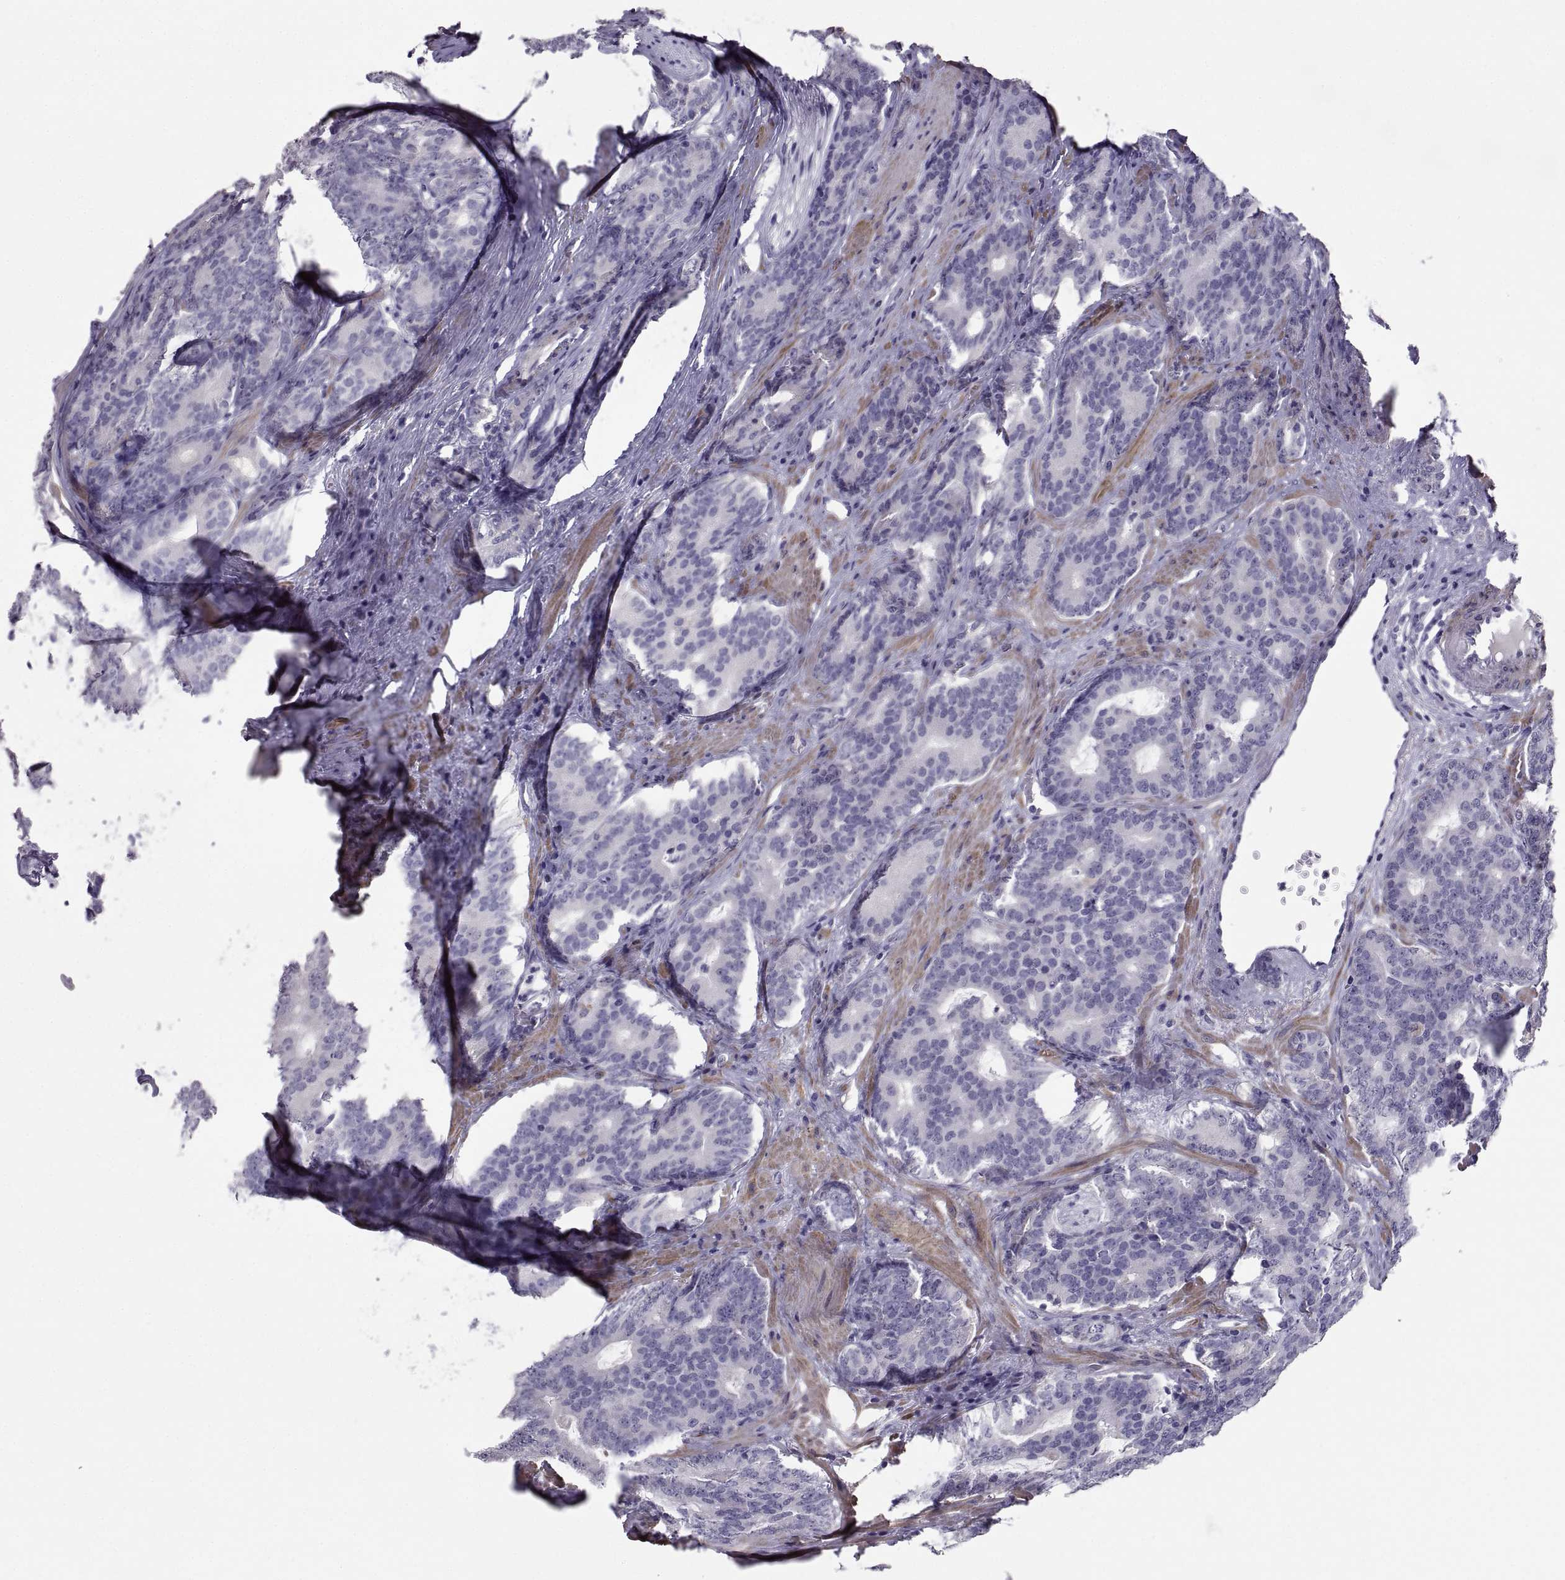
{"staining": {"intensity": "negative", "quantity": "none", "location": "none"}, "tissue": "prostate cancer", "cell_type": "Tumor cells", "image_type": "cancer", "snomed": [{"axis": "morphology", "description": "Adenocarcinoma, NOS"}, {"axis": "topography", "description": "Prostate"}], "caption": "This is a histopathology image of immunohistochemistry staining of prostate adenocarcinoma, which shows no staining in tumor cells.", "gene": "IGSF1", "patient": {"sex": "male", "age": 71}}